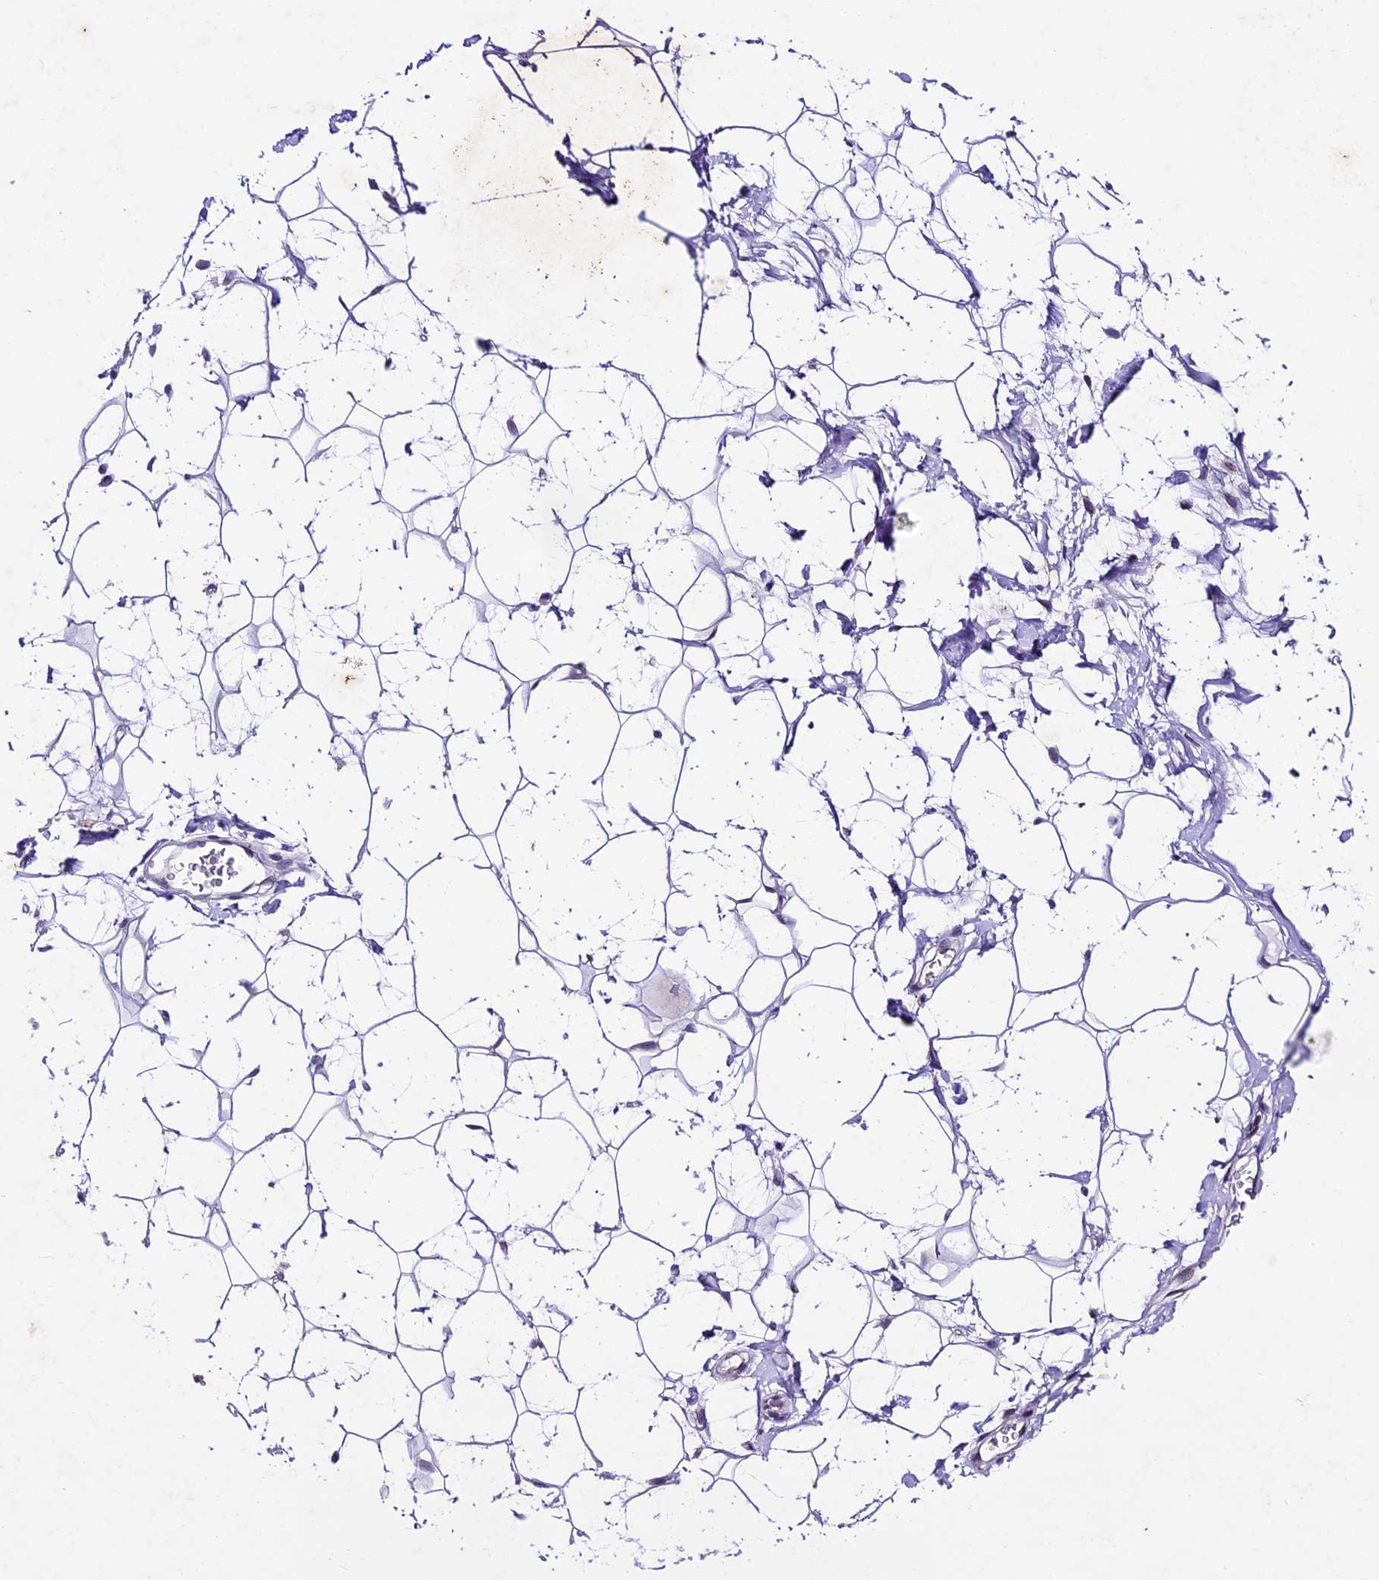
{"staining": {"intensity": "moderate", "quantity": "<25%", "location": "cytoplasmic/membranous"}, "tissue": "adipose tissue", "cell_type": "Adipocytes", "image_type": "normal", "snomed": [{"axis": "morphology", "description": "Normal tissue, NOS"}, {"axis": "topography", "description": "Breast"}], "caption": "Immunohistochemistry (IHC) (DAB (3,3'-diaminobenzidine)) staining of unremarkable human adipose tissue displays moderate cytoplasmic/membranous protein positivity in approximately <25% of adipocytes.", "gene": "IFT140", "patient": {"sex": "female", "age": 26}}